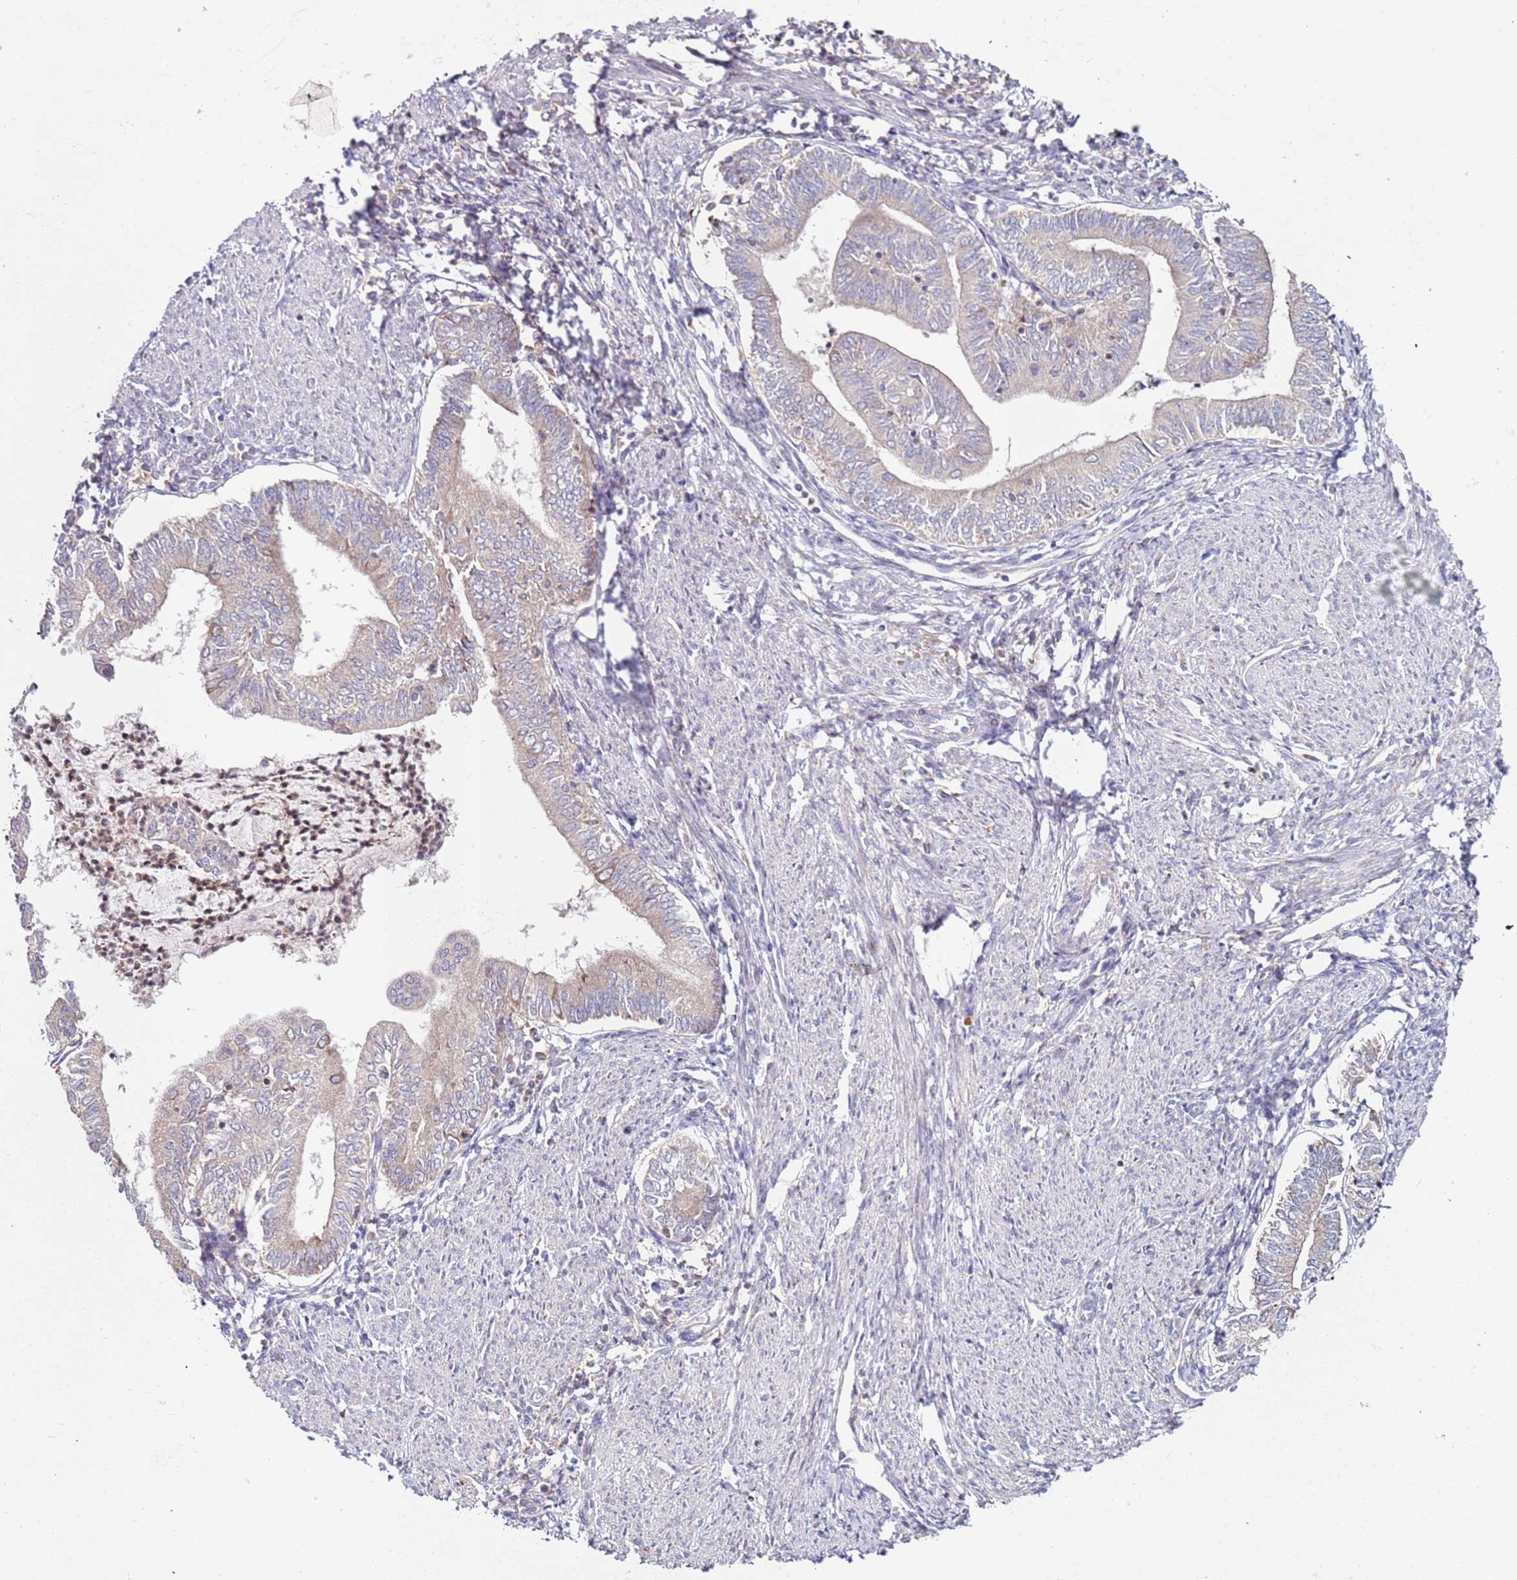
{"staining": {"intensity": "weak", "quantity": "25%-75%", "location": "cytoplasmic/membranous"}, "tissue": "endometrial cancer", "cell_type": "Tumor cells", "image_type": "cancer", "snomed": [{"axis": "morphology", "description": "Adenocarcinoma, NOS"}, {"axis": "topography", "description": "Endometrium"}], "caption": "A histopathology image of endometrial adenocarcinoma stained for a protein shows weak cytoplasmic/membranous brown staining in tumor cells.", "gene": "CNOT9", "patient": {"sex": "female", "age": 66}}